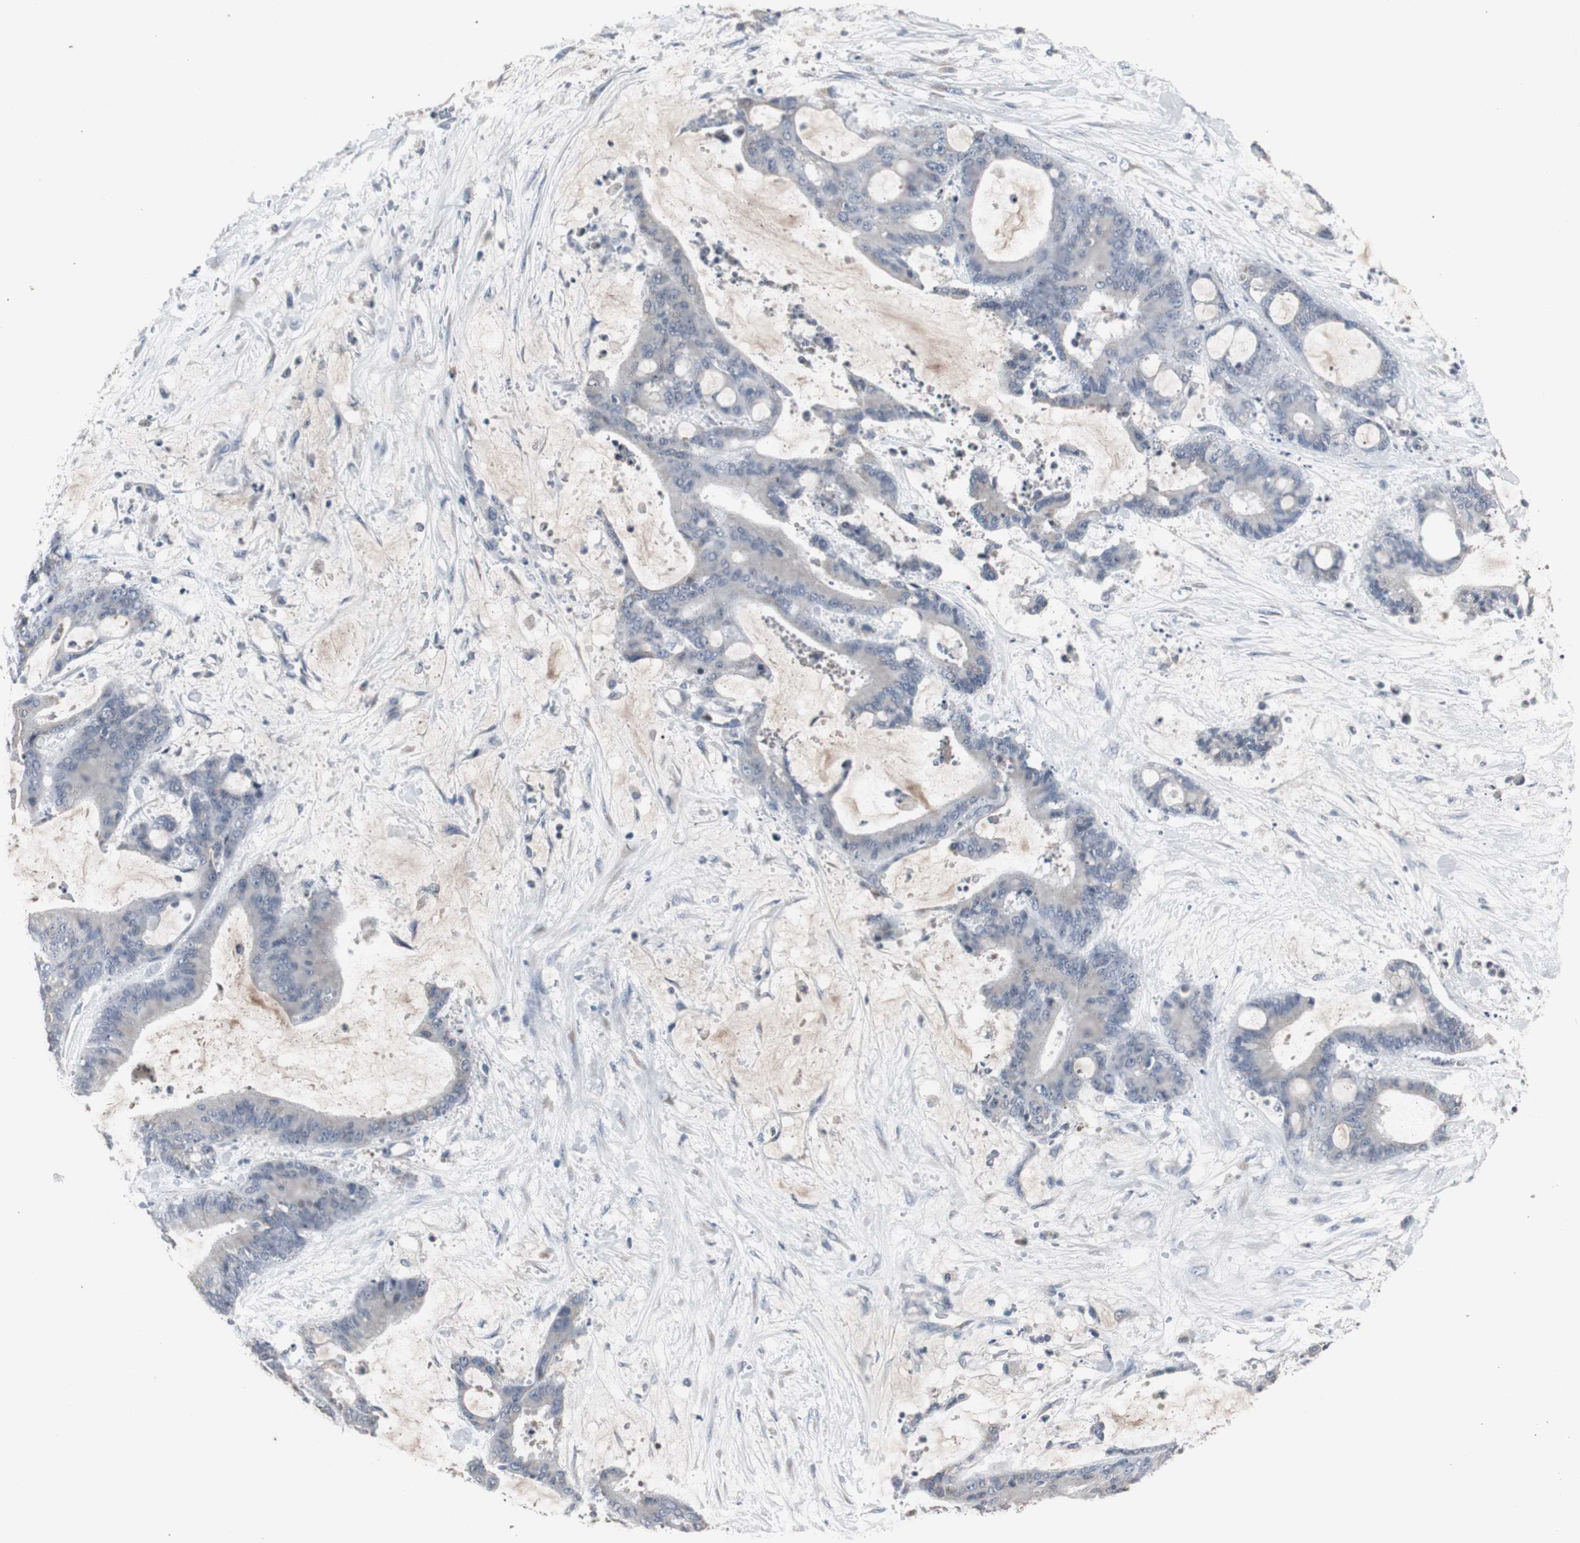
{"staining": {"intensity": "weak", "quantity": "25%-75%", "location": "cytoplasmic/membranous"}, "tissue": "liver cancer", "cell_type": "Tumor cells", "image_type": "cancer", "snomed": [{"axis": "morphology", "description": "Cholangiocarcinoma"}, {"axis": "topography", "description": "Liver"}], "caption": "Liver cholangiocarcinoma stained for a protein (brown) demonstrates weak cytoplasmic/membranous positive expression in about 25%-75% of tumor cells.", "gene": "ACAA1", "patient": {"sex": "female", "age": 73}}